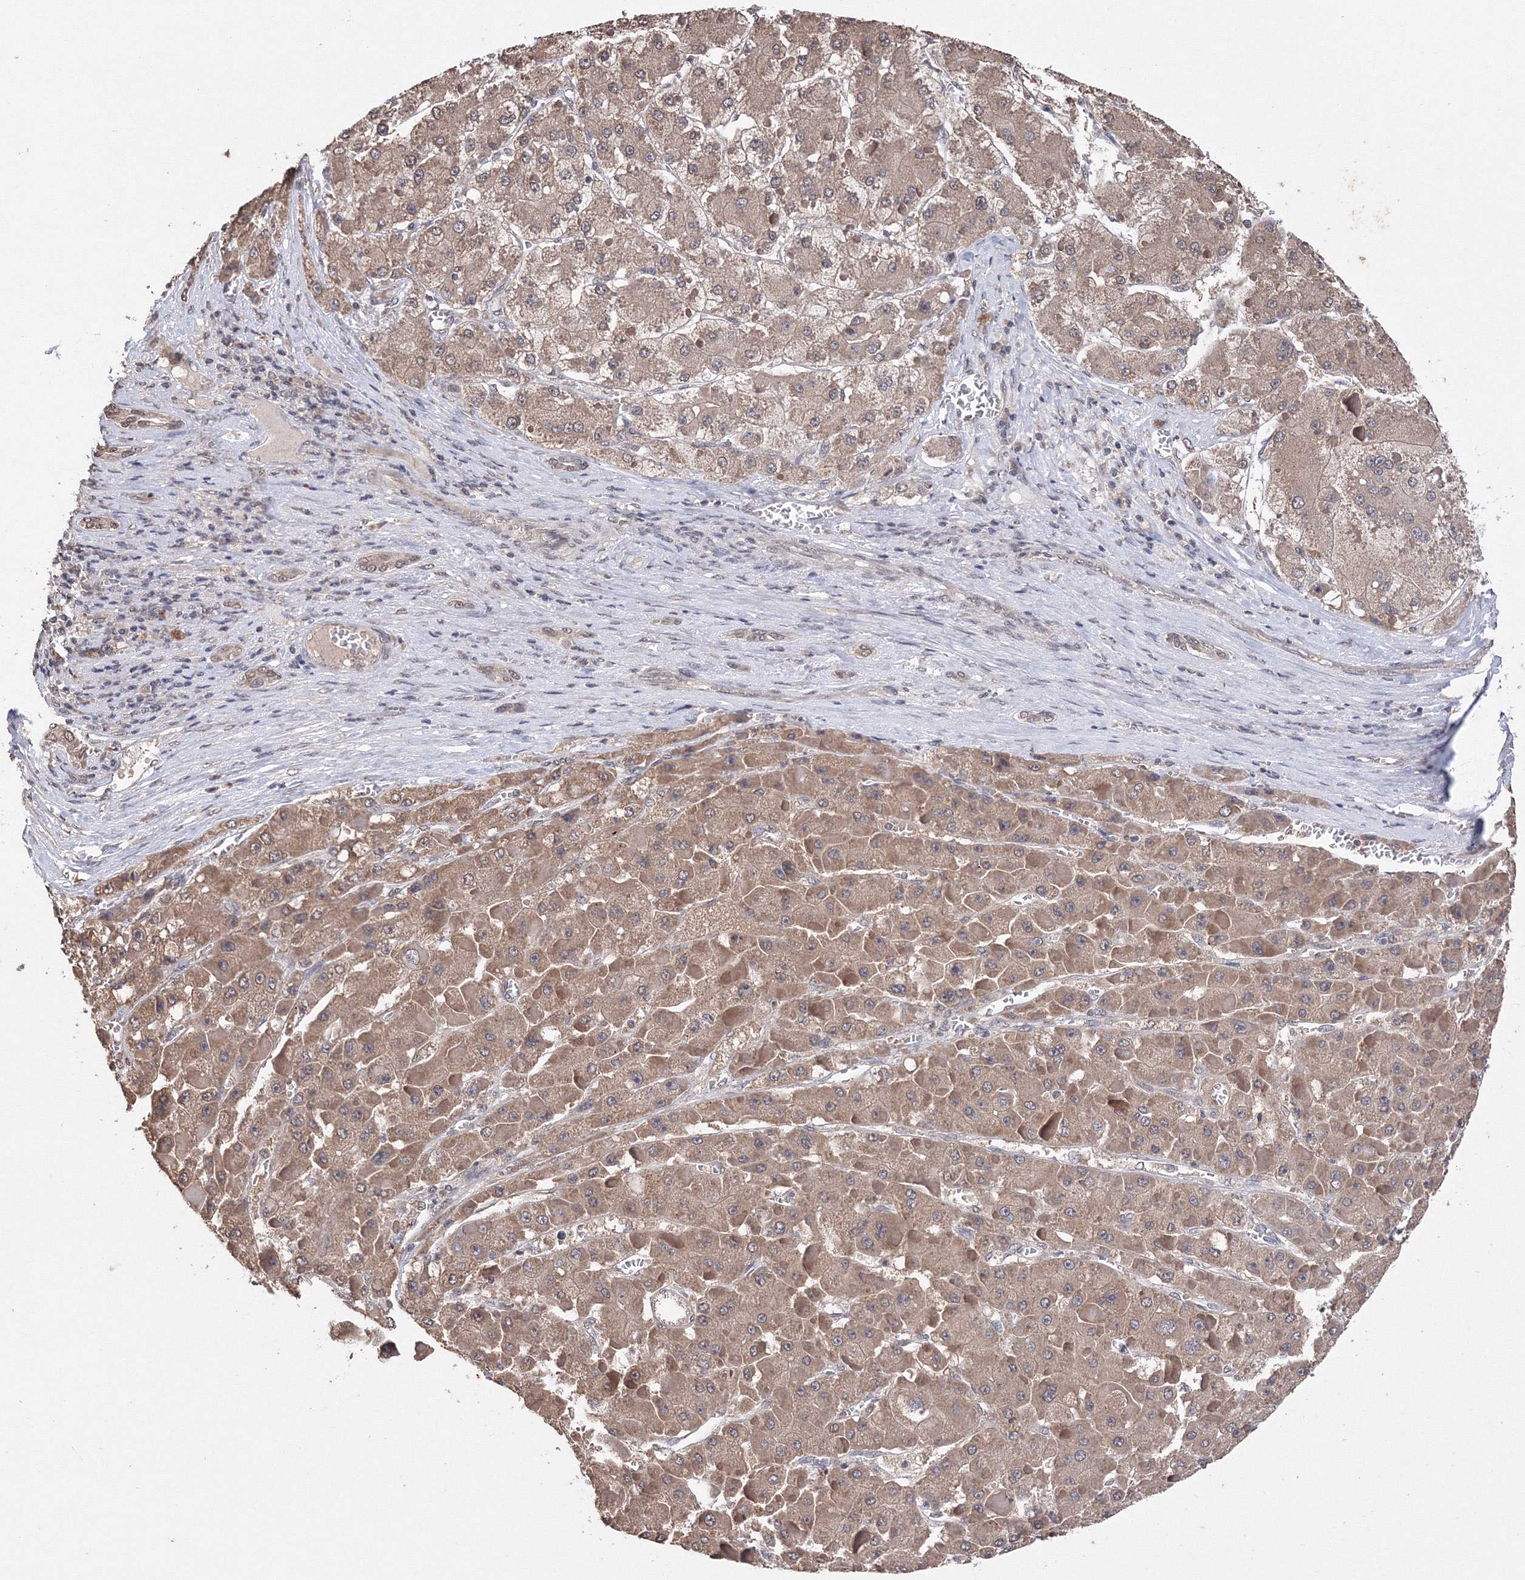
{"staining": {"intensity": "moderate", "quantity": ">75%", "location": "cytoplasmic/membranous"}, "tissue": "liver cancer", "cell_type": "Tumor cells", "image_type": "cancer", "snomed": [{"axis": "morphology", "description": "Carcinoma, Hepatocellular, NOS"}, {"axis": "topography", "description": "Liver"}], "caption": "An immunohistochemistry (IHC) histopathology image of neoplastic tissue is shown. Protein staining in brown labels moderate cytoplasmic/membranous positivity in hepatocellular carcinoma (liver) within tumor cells.", "gene": "GPN1", "patient": {"sex": "female", "age": 73}}